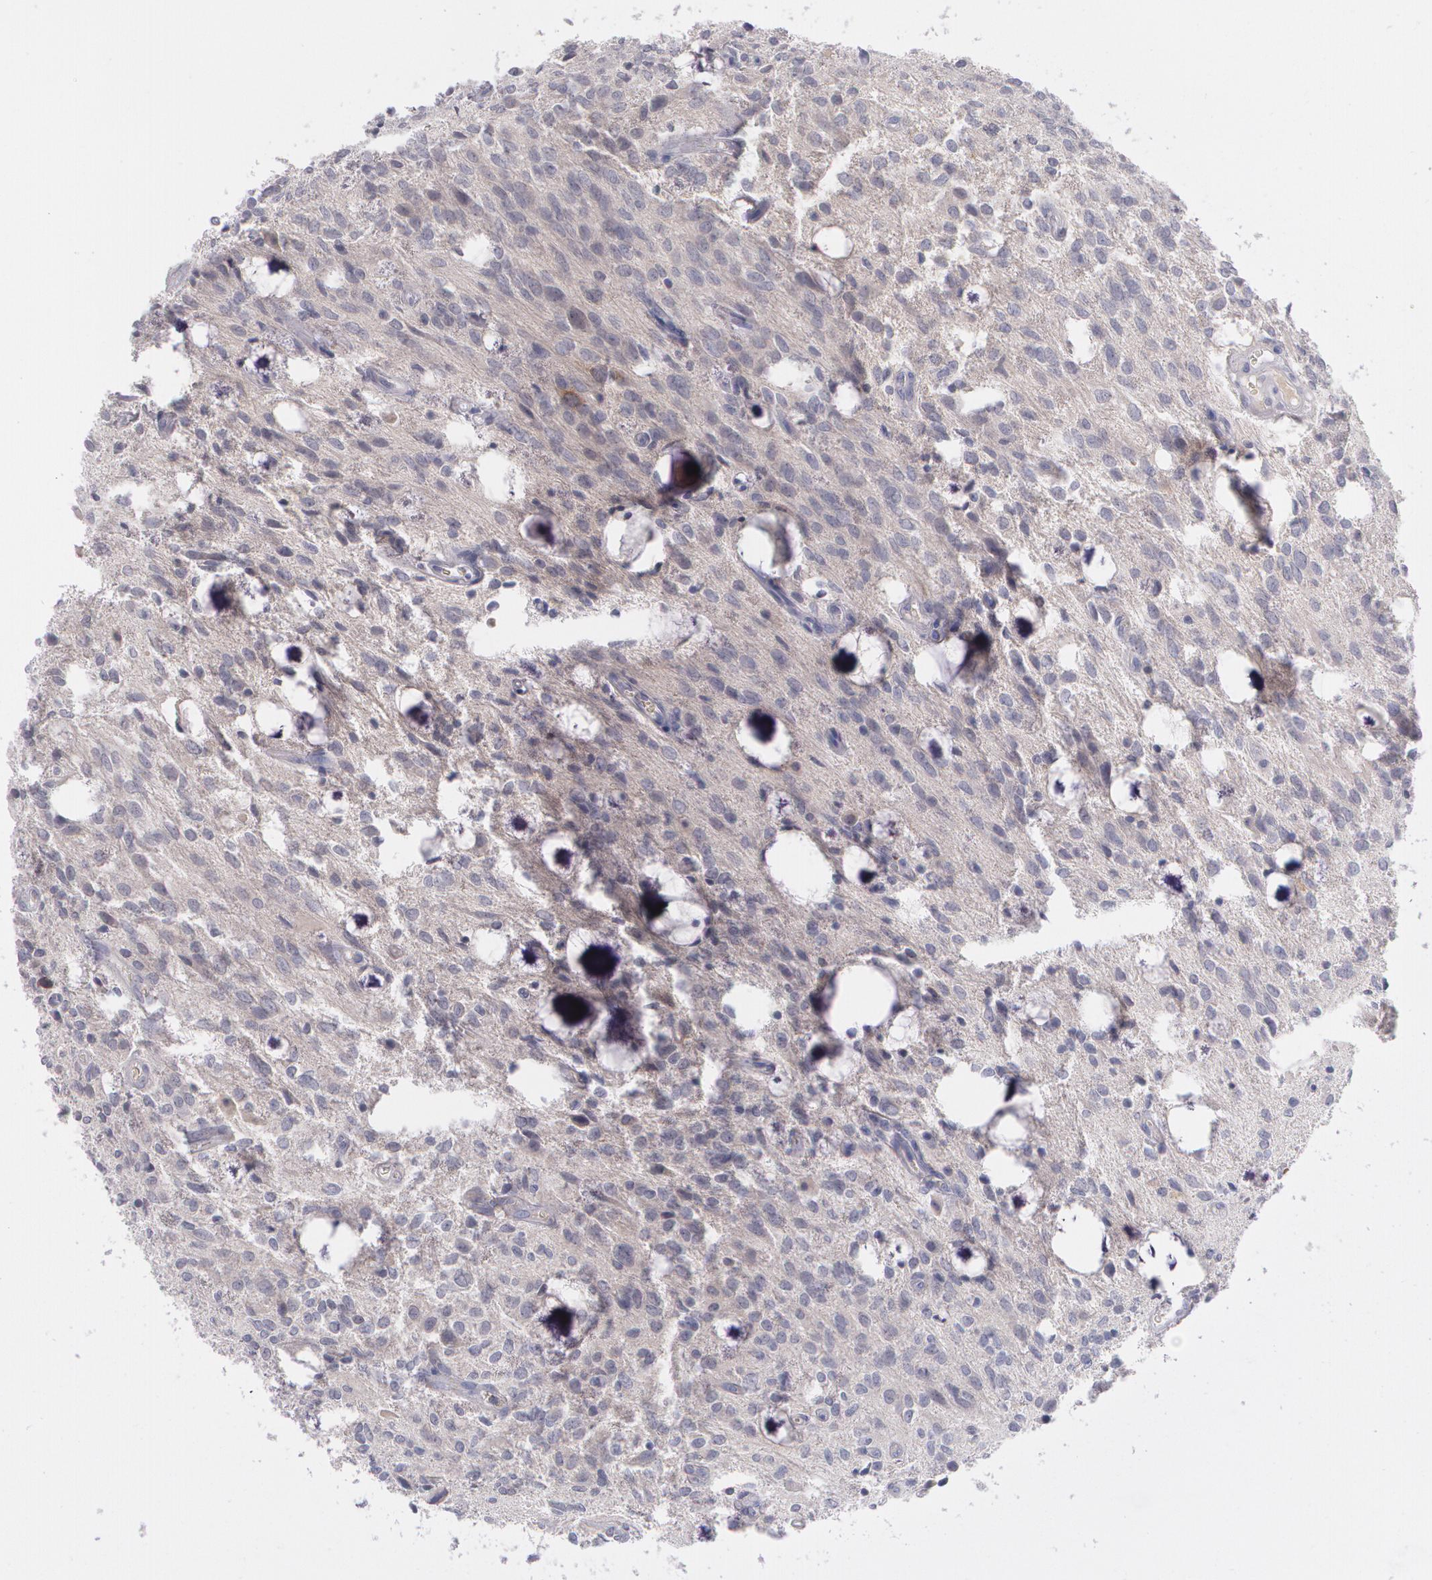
{"staining": {"intensity": "negative", "quantity": "none", "location": "none"}, "tissue": "glioma", "cell_type": "Tumor cells", "image_type": "cancer", "snomed": [{"axis": "morphology", "description": "Glioma, malignant, Low grade"}, {"axis": "topography", "description": "Brain"}], "caption": "The micrograph exhibits no staining of tumor cells in malignant glioma (low-grade).", "gene": "HMMR", "patient": {"sex": "female", "age": 15}}